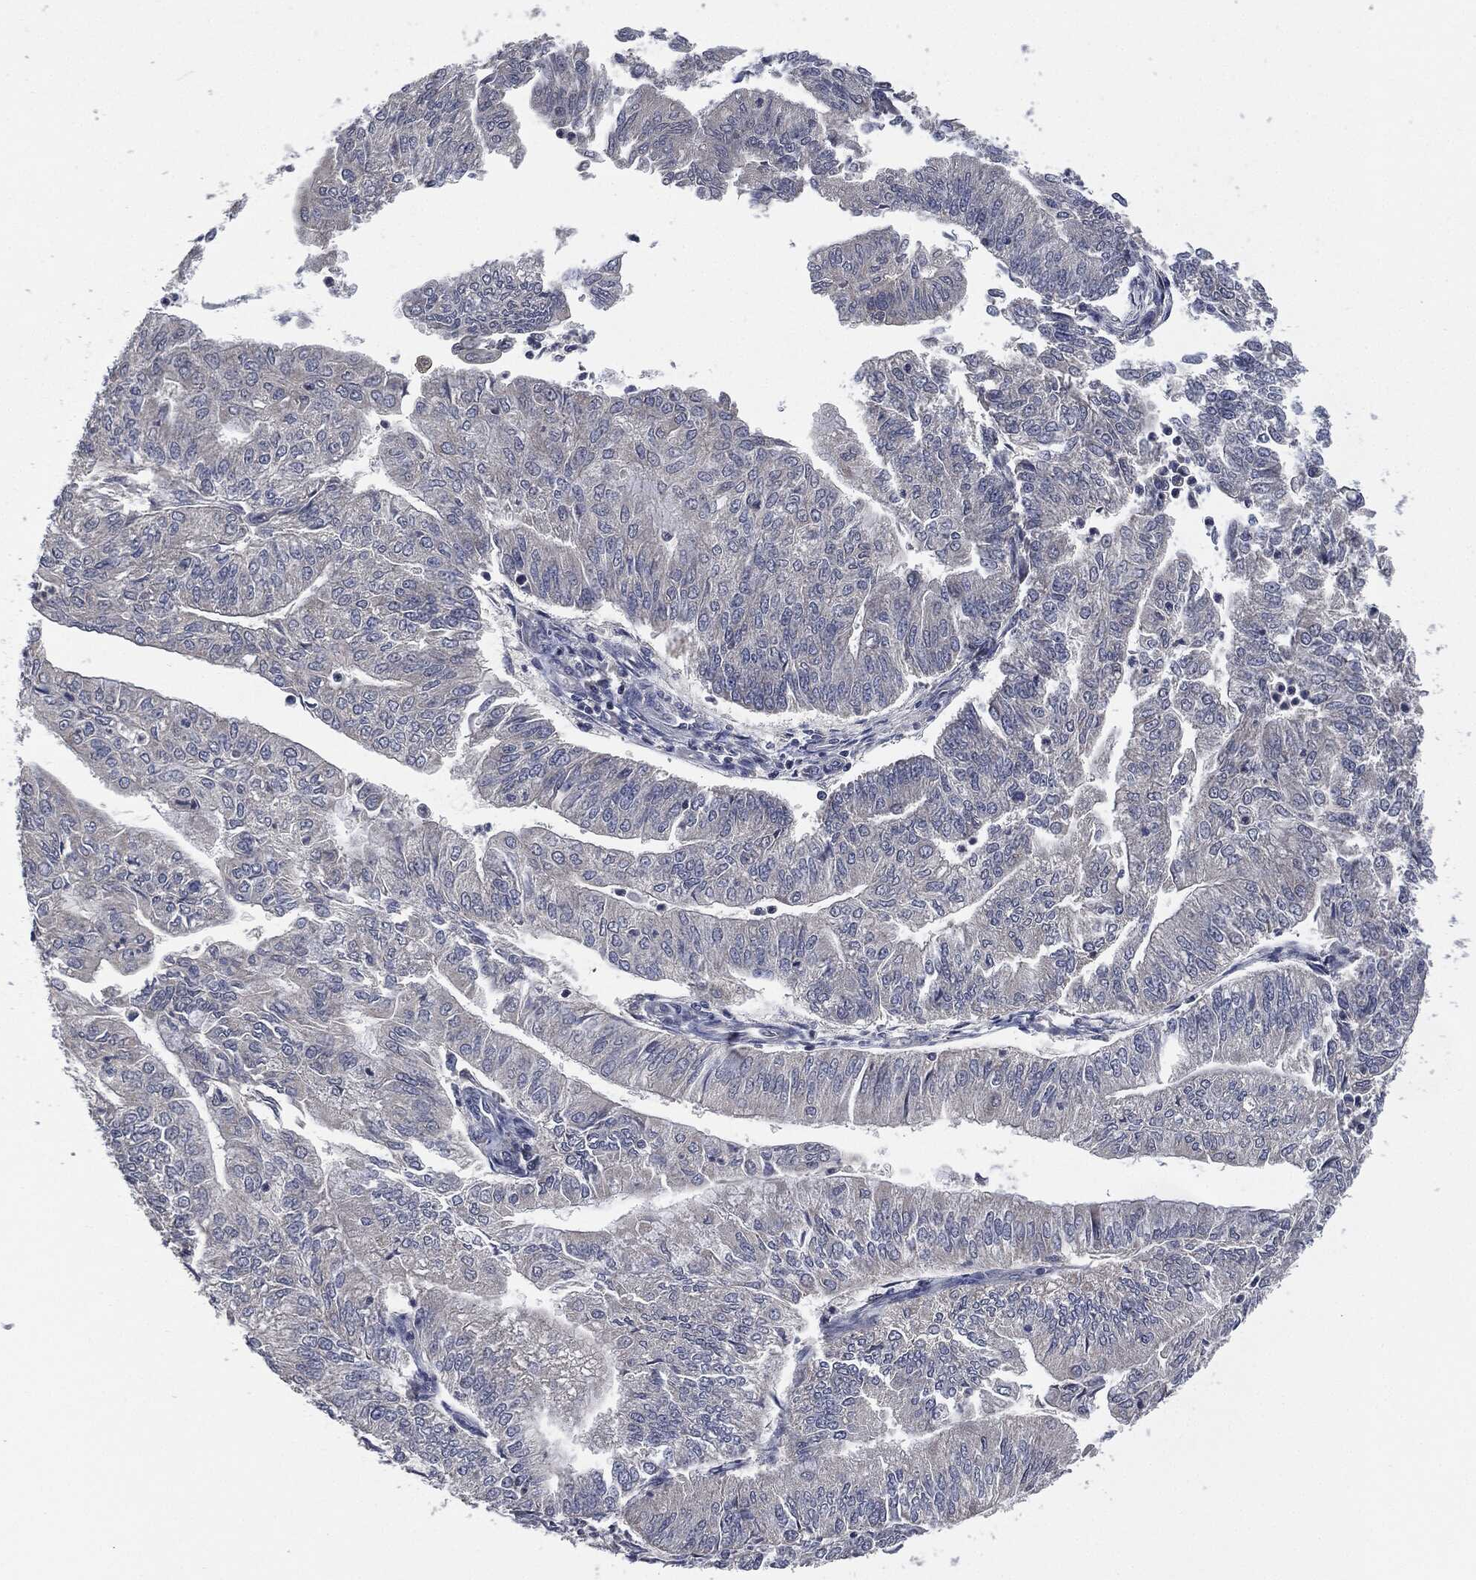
{"staining": {"intensity": "negative", "quantity": "none", "location": "none"}, "tissue": "endometrial cancer", "cell_type": "Tumor cells", "image_type": "cancer", "snomed": [{"axis": "morphology", "description": "Adenocarcinoma, NOS"}, {"axis": "topography", "description": "Endometrium"}], "caption": "High magnification brightfield microscopy of adenocarcinoma (endometrial) stained with DAB (3,3'-diaminobenzidine) (brown) and counterstained with hematoxylin (blue): tumor cells show no significant staining.", "gene": "IL1RN", "patient": {"sex": "female", "age": 59}}